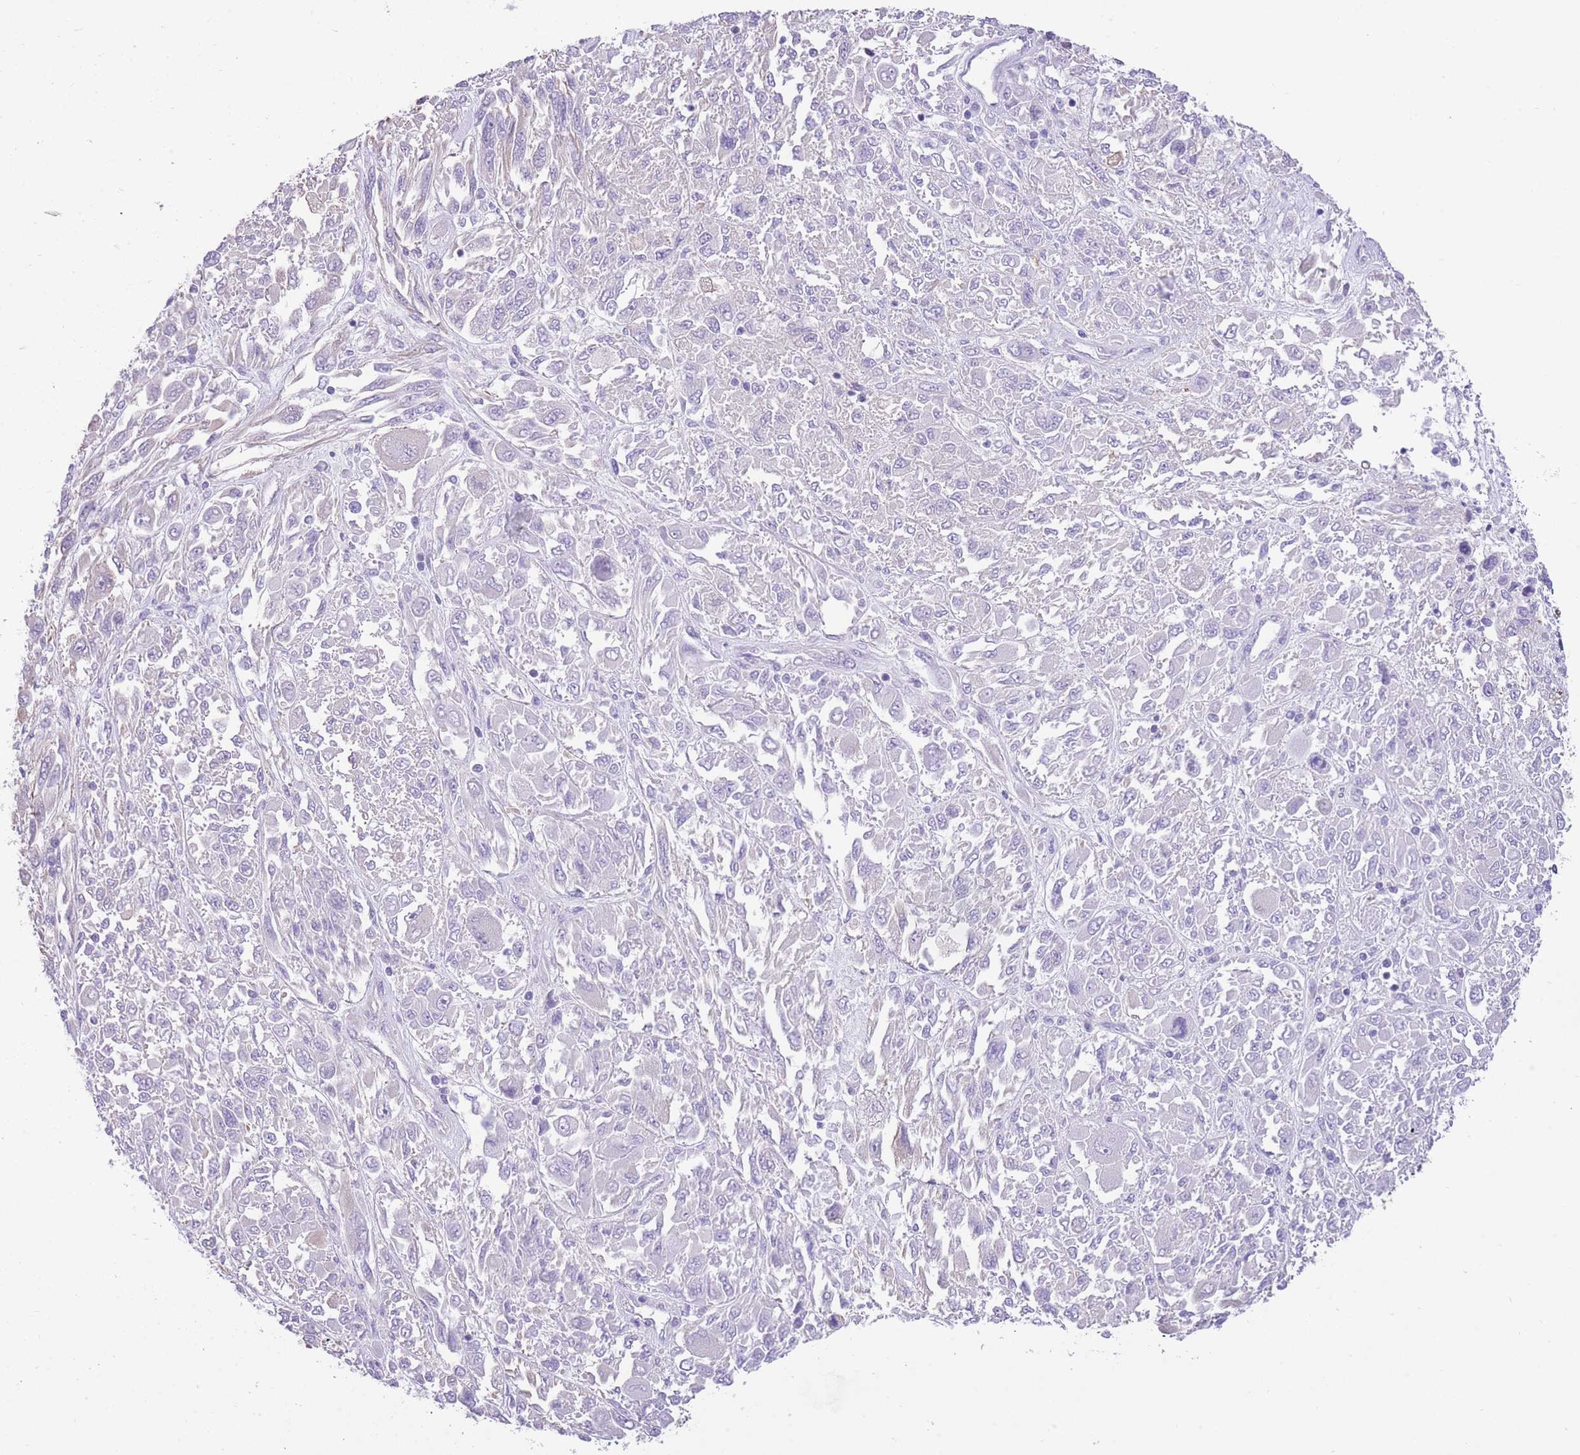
{"staining": {"intensity": "negative", "quantity": "none", "location": "none"}, "tissue": "melanoma", "cell_type": "Tumor cells", "image_type": "cancer", "snomed": [{"axis": "morphology", "description": "Malignant melanoma, NOS"}, {"axis": "topography", "description": "Skin"}], "caption": "Protein analysis of melanoma reveals no significant positivity in tumor cells.", "gene": "RHOU", "patient": {"sex": "female", "age": 91}}